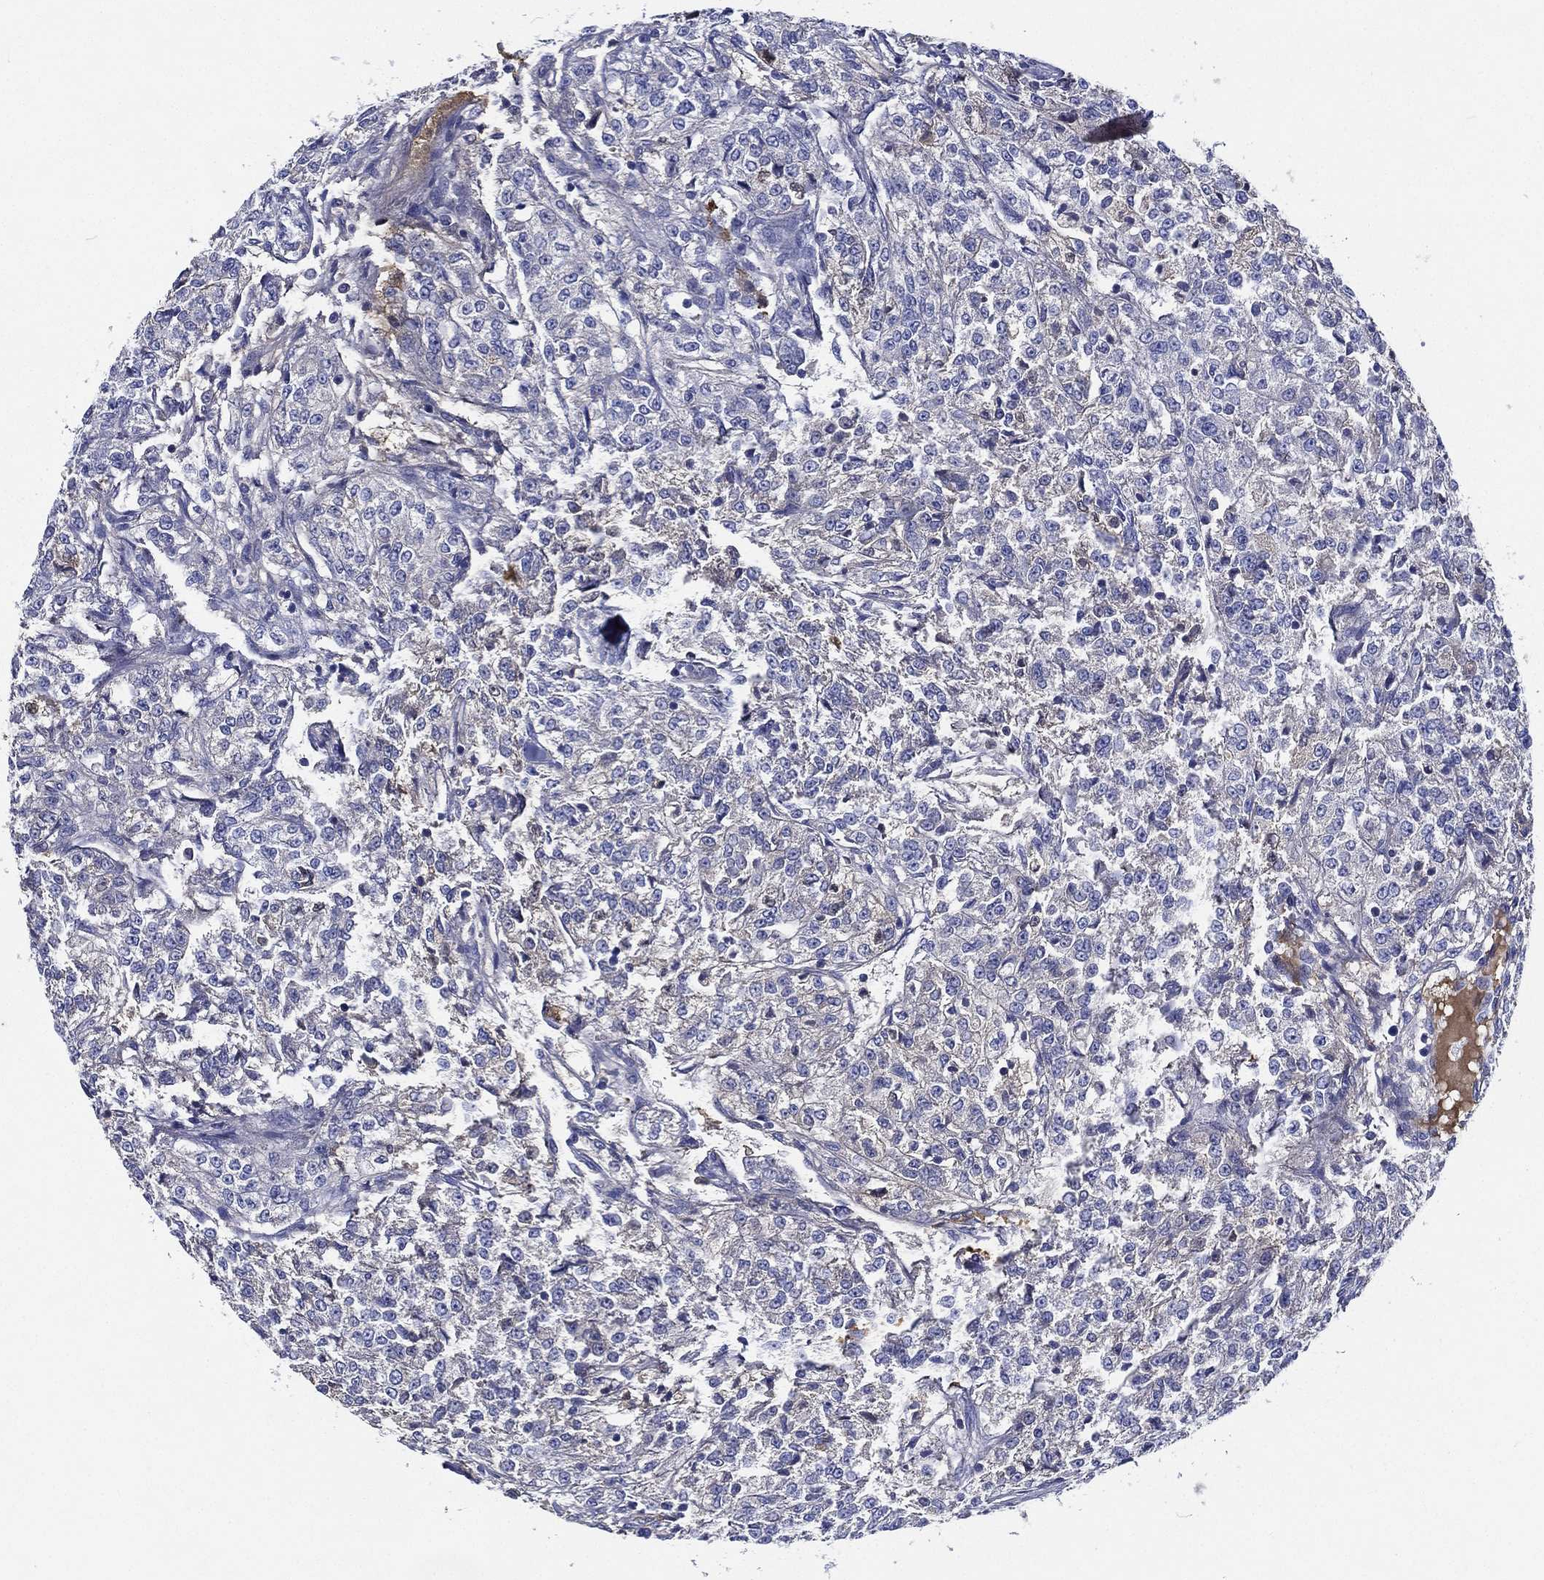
{"staining": {"intensity": "negative", "quantity": "none", "location": "none"}, "tissue": "renal cancer", "cell_type": "Tumor cells", "image_type": "cancer", "snomed": [{"axis": "morphology", "description": "Adenocarcinoma, NOS"}, {"axis": "topography", "description": "Kidney"}], "caption": "A micrograph of adenocarcinoma (renal) stained for a protein shows no brown staining in tumor cells.", "gene": "TMPRSS11D", "patient": {"sex": "female", "age": 63}}